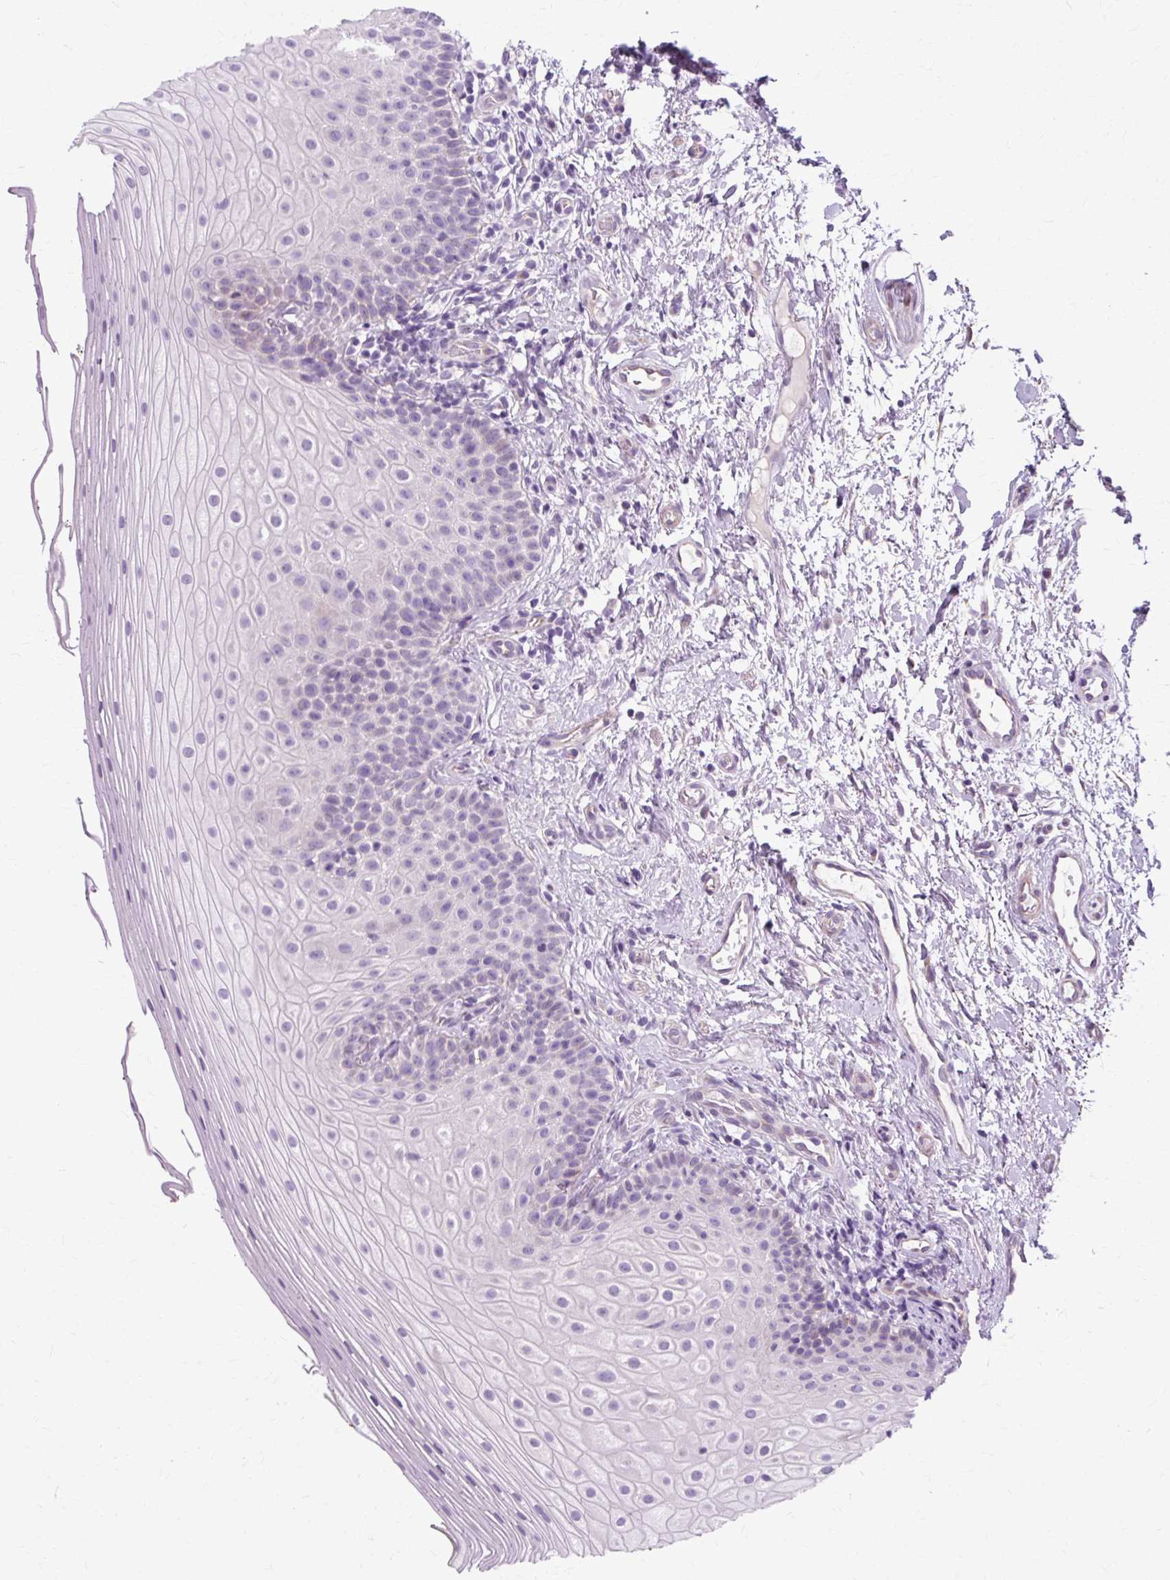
{"staining": {"intensity": "negative", "quantity": "none", "location": "none"}, "tissue": "oral mucosa", "cell_type": "Squamous epithelial cells", "image_type": "normal", "snomed": [{"axis": "morphology", "description": "Normal tissue, NOS"}, {"axis": "topography", "description": "Oral tissue"}], "caption": "An image of oral mucosa stained for a protein reveals no brown staining in squamous epithelial cells. (Brightfield microscopy of DAB IHC at high magnification).", "gene": "TMEM89", "patient": {"sex": "male", "age": 75}}